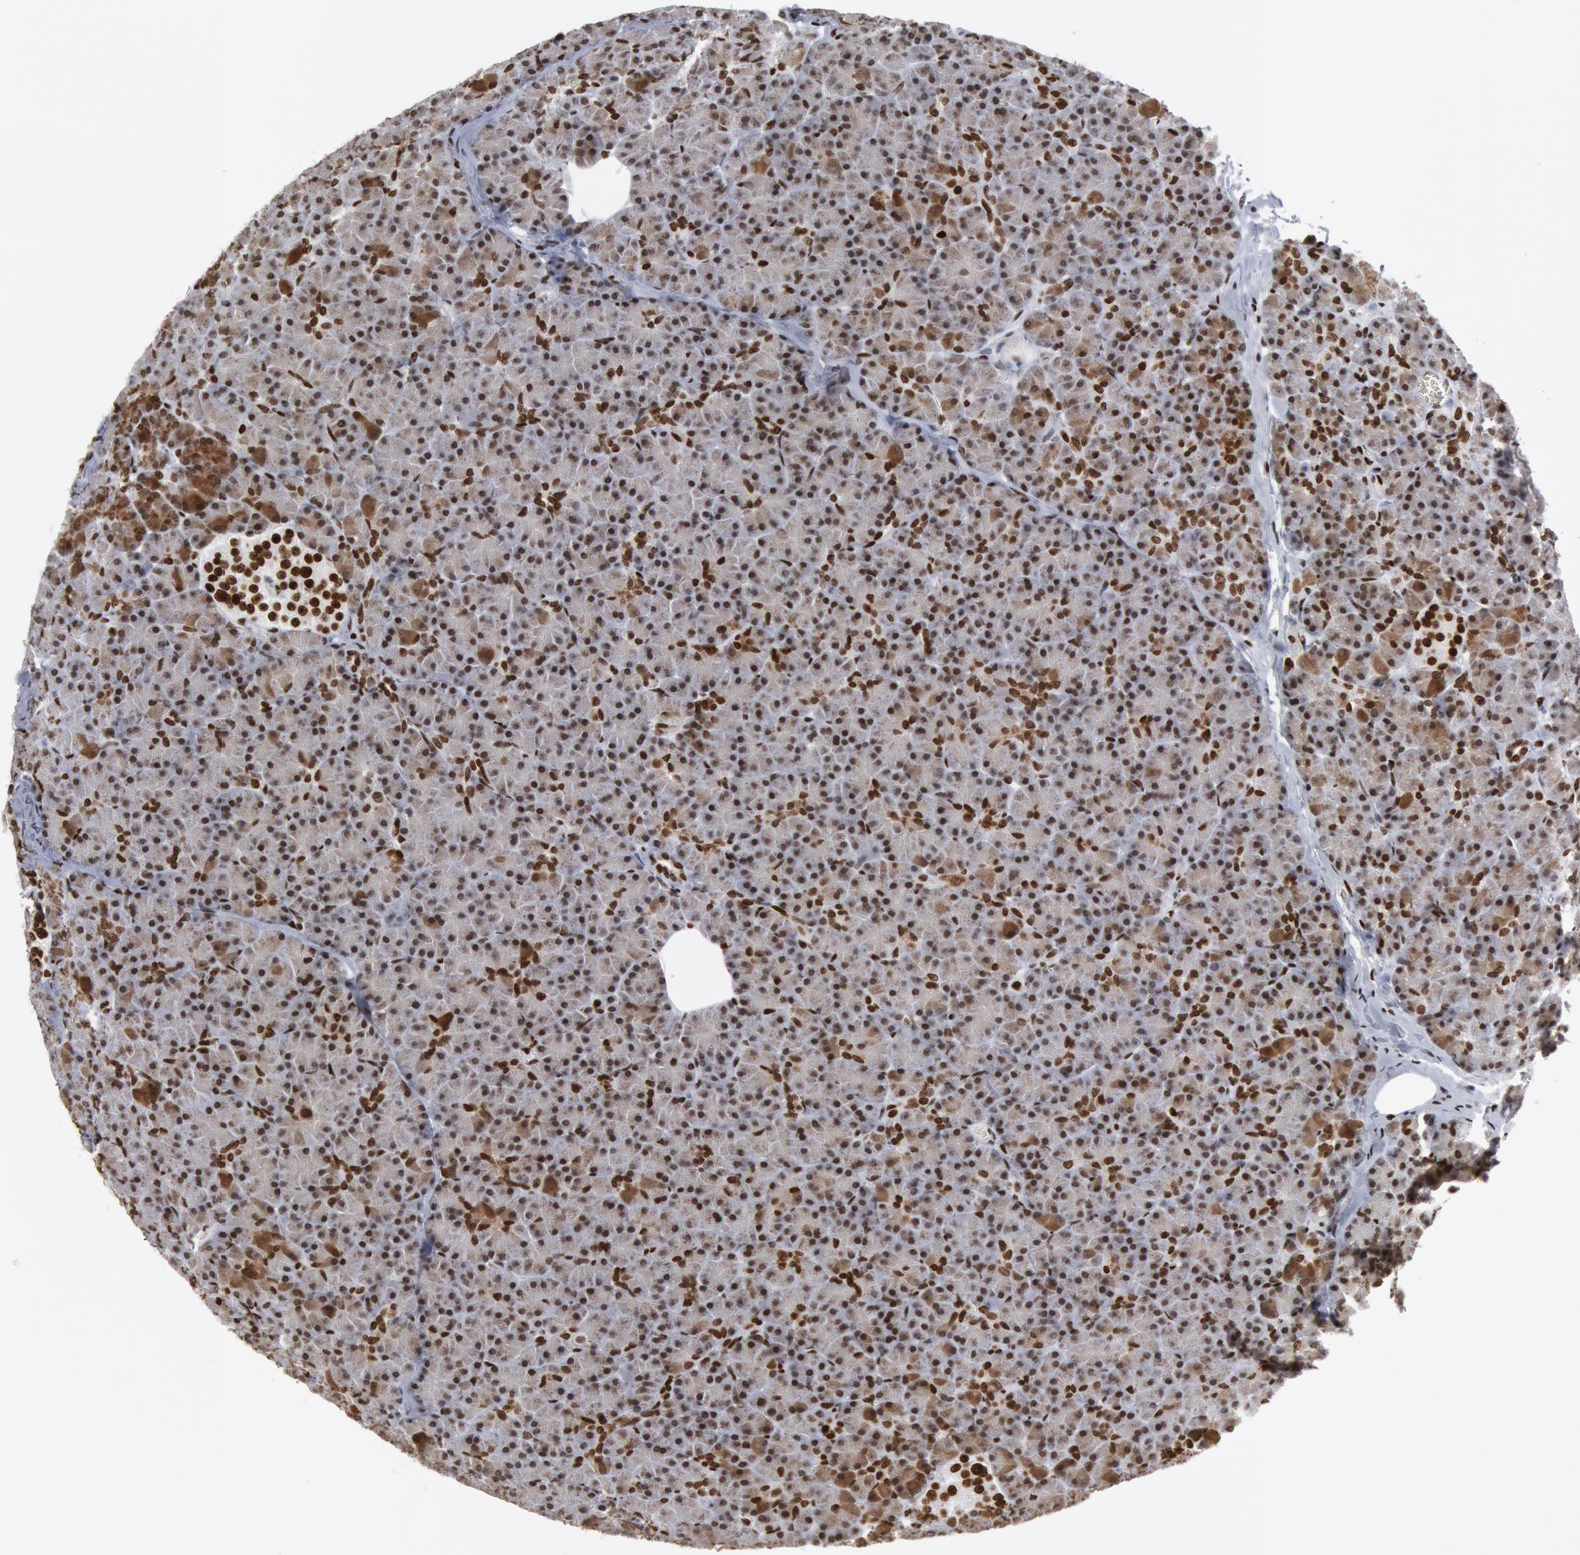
{"staining": {"intensity": "moderate", "quantity": "25%-75%", "location": "nuclear"}, "tissue": "pancreas", "cell_type": "Exocrine glandular cells", "image_type": "normal", "snomed": [{"axis": "morphology", "description": "Normal tissue, NOS"}, {"axis": "topography", "description": "Pancreas"}], "caption": "Protein analysis of benign pancreas reveals moderate nuclear staining in about 25%-75% of exocrine glandular cells.", "gene": "MECP2", "patient": {"sex": "female", "age": 43}}